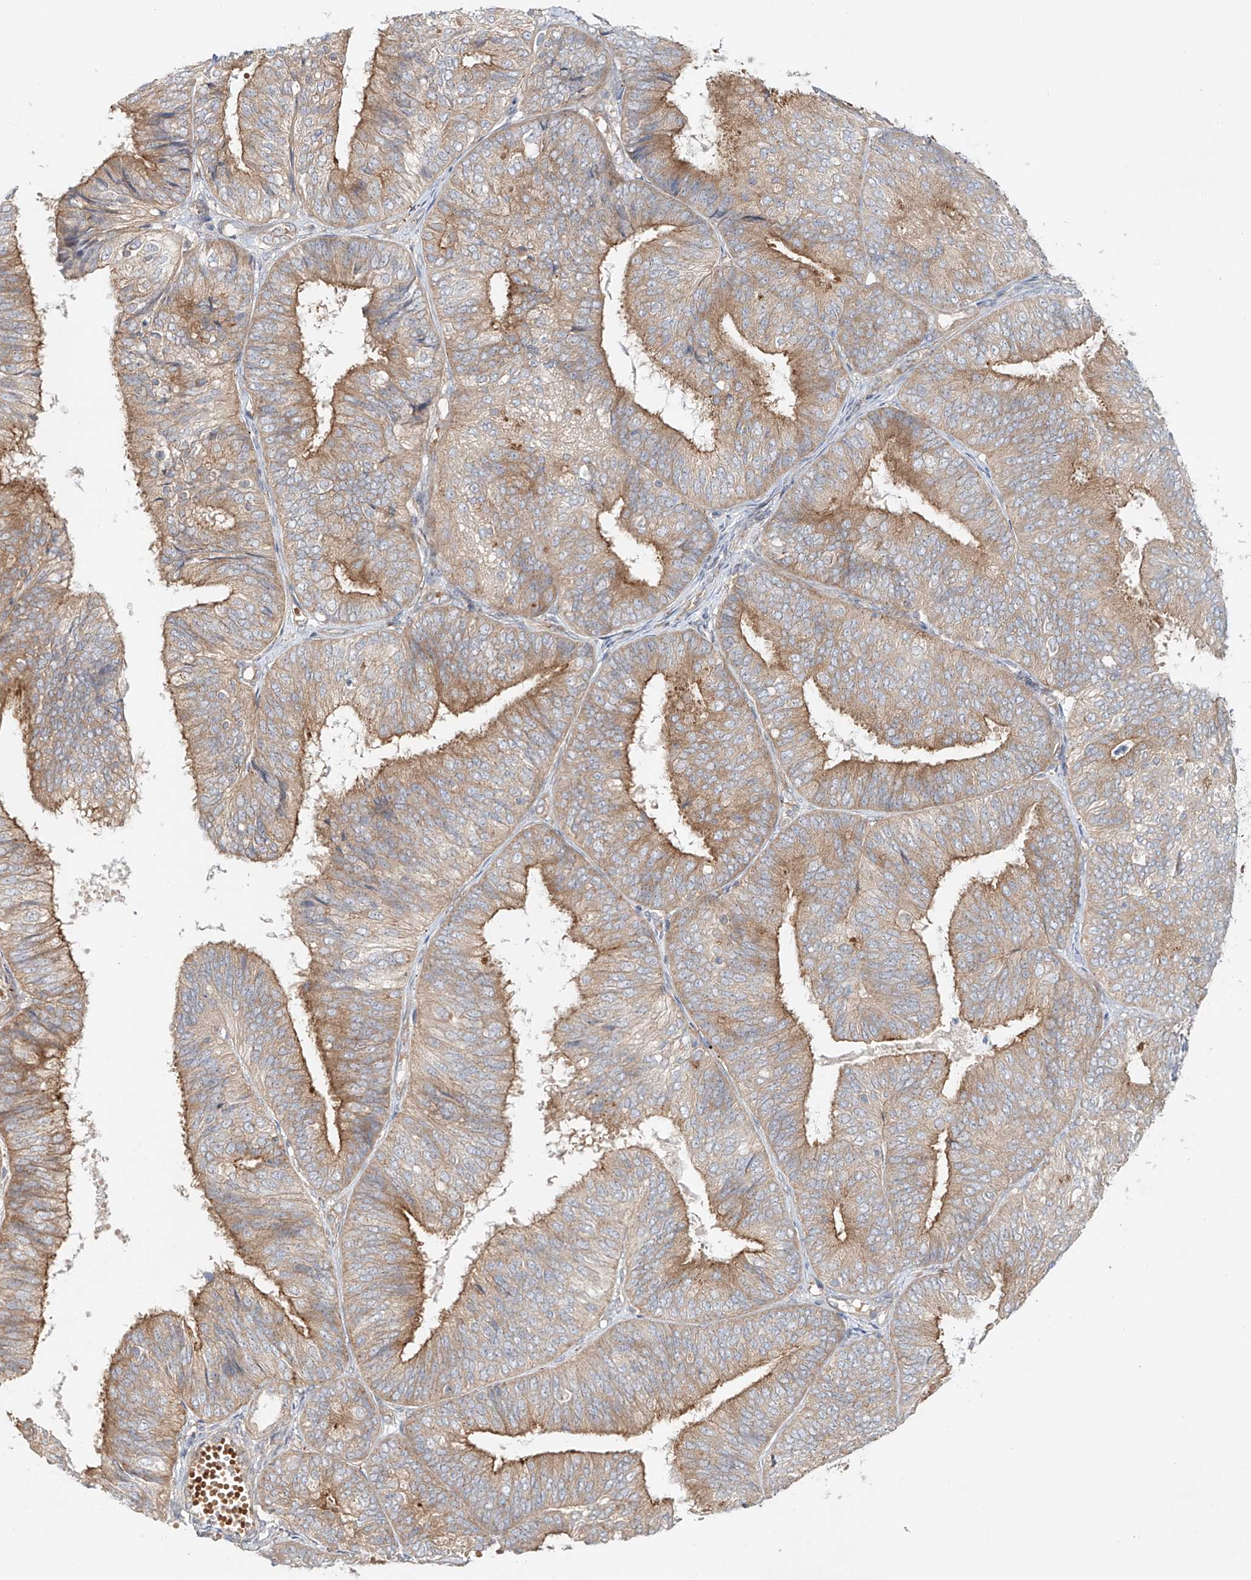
{"staining": {"intensity": "moderate", "quantity": "25%-75%", "location": "cytoplasmic/membranous"}, "tissue": "endometrial cancer", "cell_type": "Tumor cells", "image_type": "cancer", "snomed": [{"axis": "morphology", "description": "Adenocarcinoma, NOS"}, {"axis": "topography", "description": "Endometrium"}], "caption": "This photomicrograph reveals endometrial cancer stained with IHC to label a protein in brown. The cytoplasmic/membranous of tumor cells show moderate positivity for the protein. Nuclei are counter-stained blue.", "gene": "TJAP1", "patient": {"sex": "female", "age": 58}}